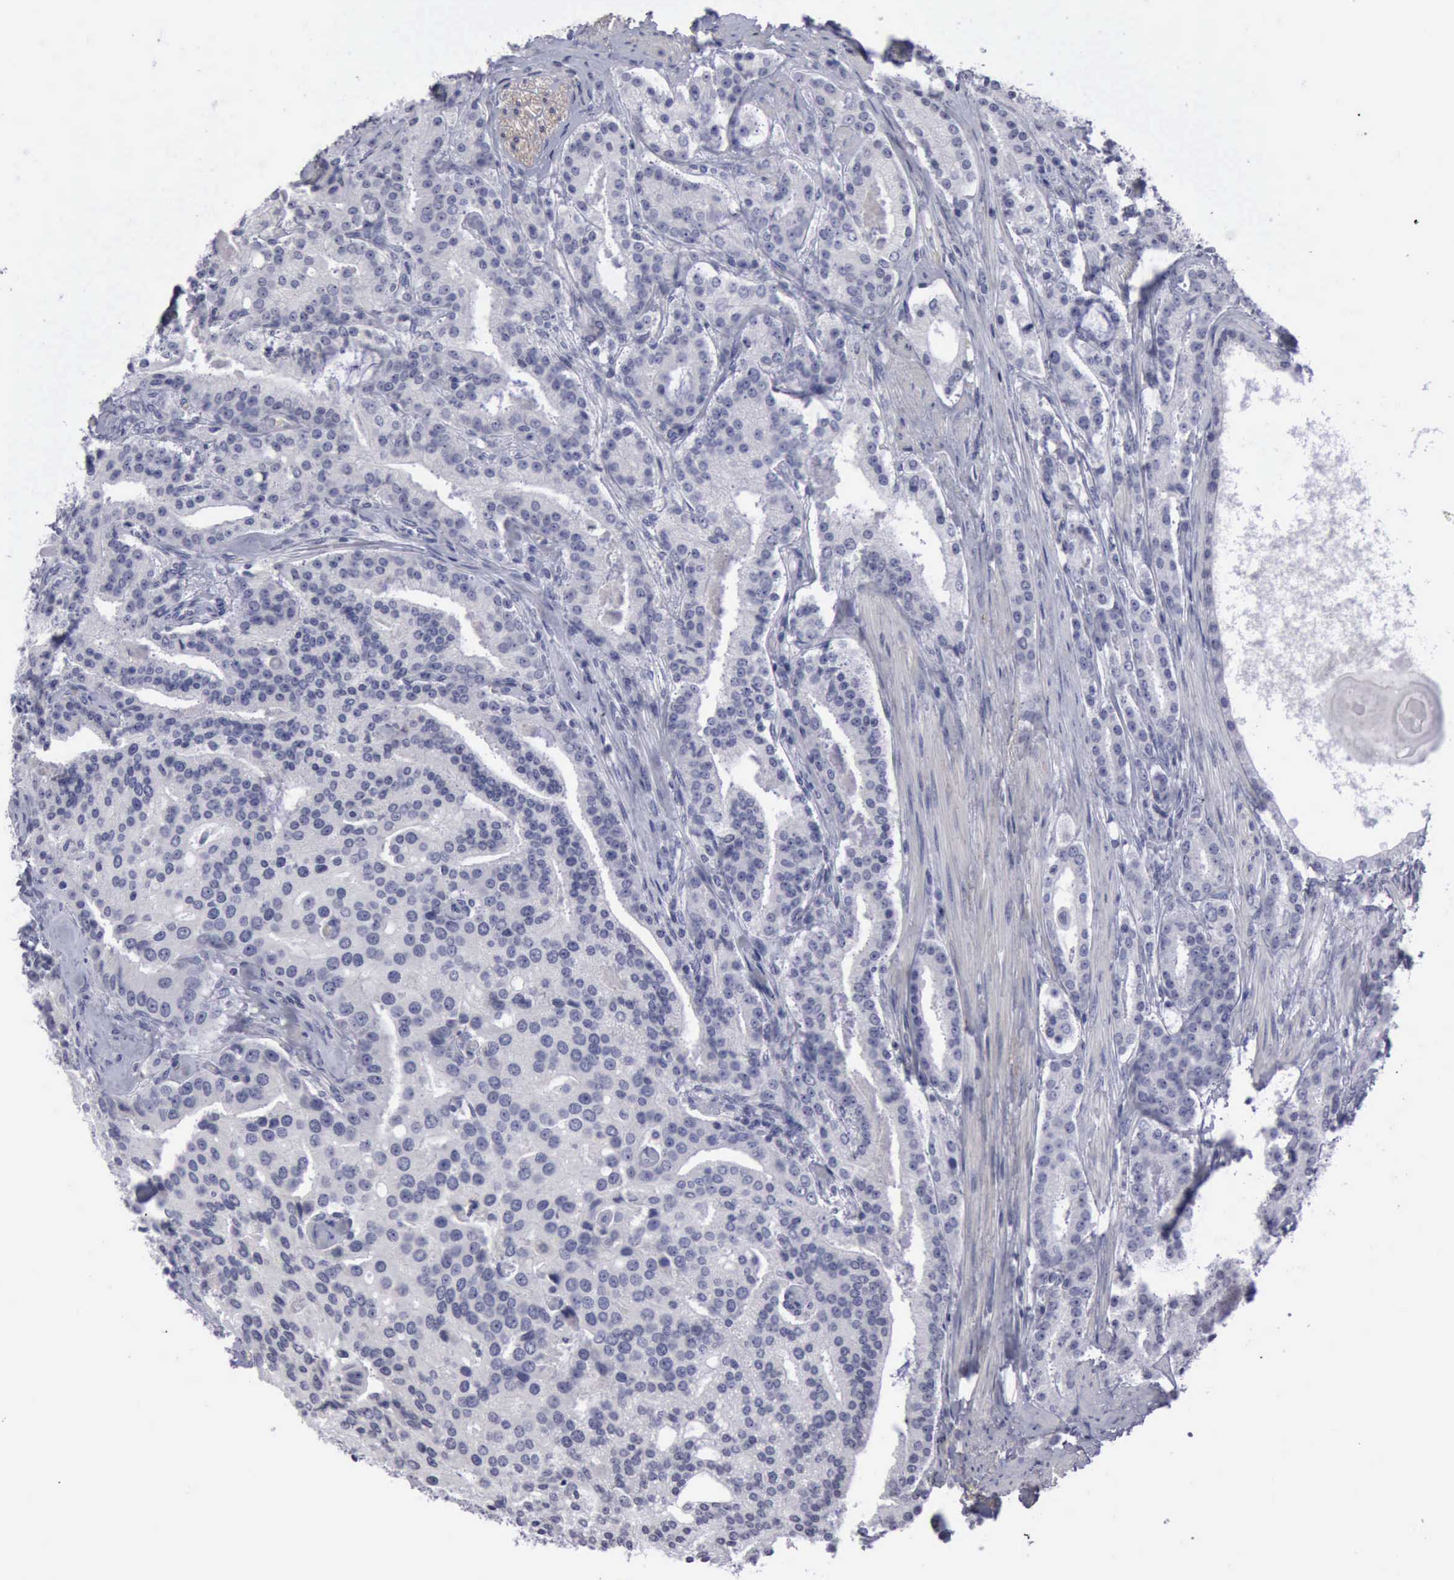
{"staining": {"intensity": "negative", "quantity": "none", "location": "none"}, "tissue": "prostate cancer", "cell_type": "Tumor cells", "image_type": "cancer", "snomed": [{"axis": "morphology", "description": "Adenocarcinoma, Medium grade"}, {"axis": "topography", "description": "Prostate"}], "caption": "Tumor cells show no significant positivity in prostate cancer (adenocarcinoma (medium-grade)).", "gene": "CDH2", "patient": {"sex": "male", "age": 72}}